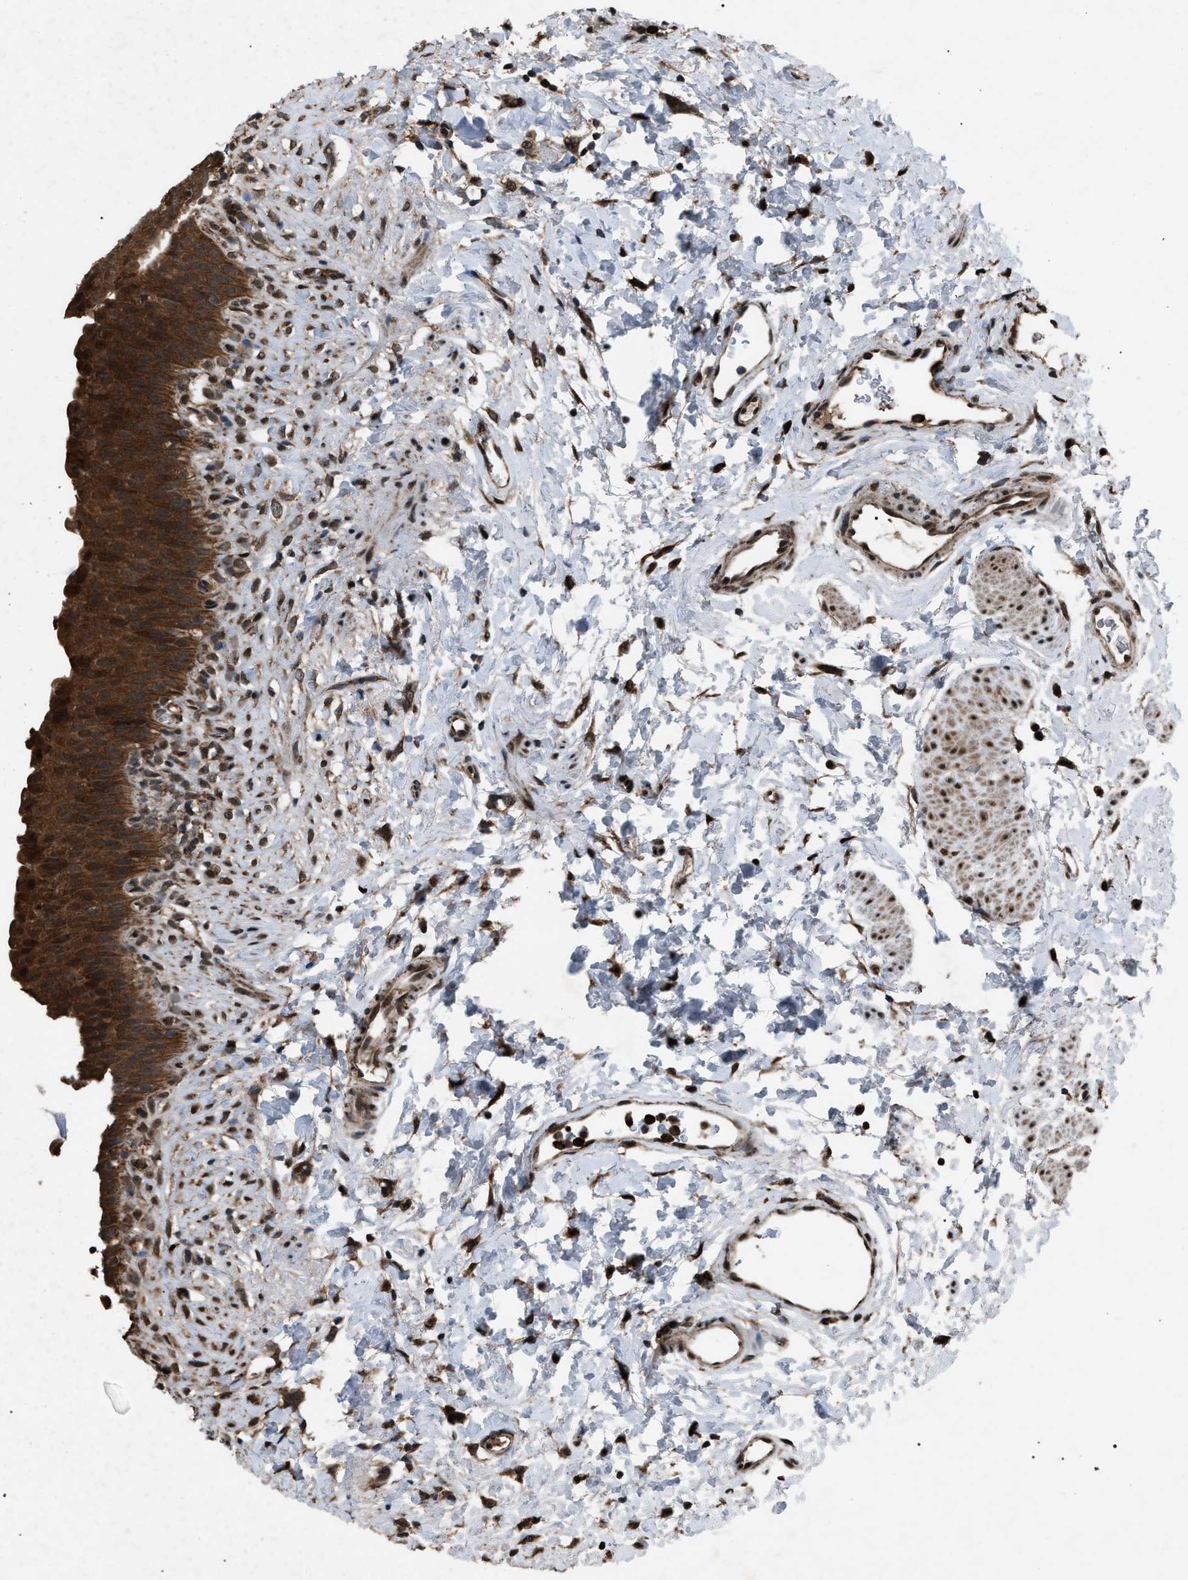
{"staining": {"intensity": "strong", "quantity": ">75%", "location": "cytoplasmic/membranous"}, "tissue": "urinary bladder", "cell_type": "Urothelial cells", "image_type": "normal", "snomed": [{"axis": "morphology", "description": "Normal tissue, NOS"}, {"axis": "topography", "description": "Urinary bladder"}], "caption": "Immunohistochemistry staining of unremarkable urinary bladder, which shows high levels of strong cytoplasmic/membranous staining in about >75% of urothelial cells indicating strong cytoplasmic/membranous protein positivity. The staining was performed using DAB (brown) for protein detection and nuclei were counterstained in hematoxylin (blue).", "gene": "ZFAND2A", "patient": {"sex": "female", "age": 79}}